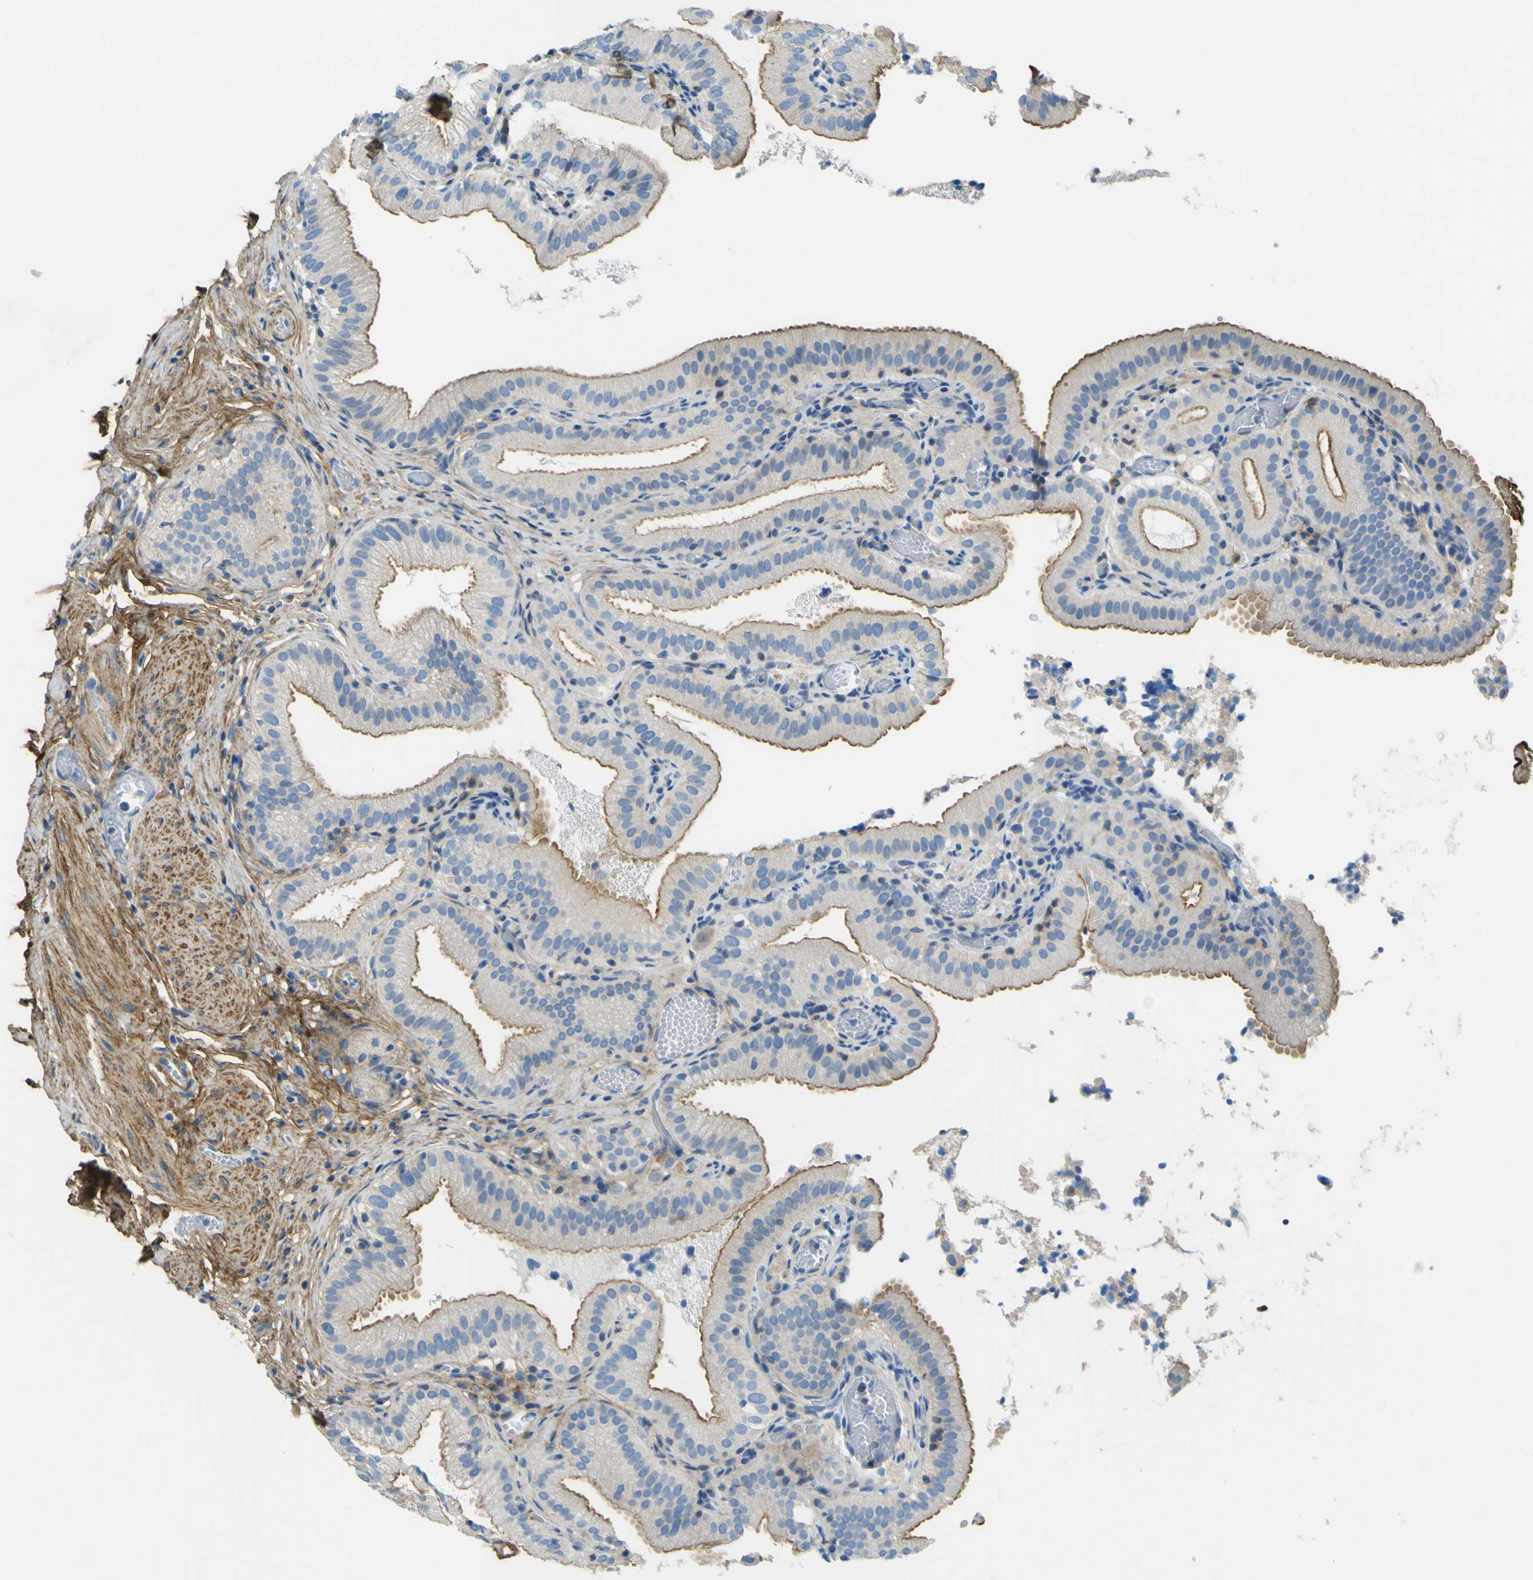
{"staining": {"intensity": "moderate", "quantity": ">75%", "location": "cytoplasmic/membranous"}, "tissue": "gallbladder", "cell_type": "Glandular cells", "image_type": "normal", "snomed": [{"axis": "morphology", "description": "Normal tissue, NOS"}, {"axis": "topography", "description": "Gallbladder"}], "caption": "Immunohistochemistry of benign gallbladder demonstrates medium levels of moderate cytoplasmic/membranous positivity in about >75% of glandular cells. (Stains: DAB in brown, nuclei in blue, Microscopy: brightfield microscopy at high magnification).", "gene": "OGN", "patient": {"sex": "male", "age": 54}}